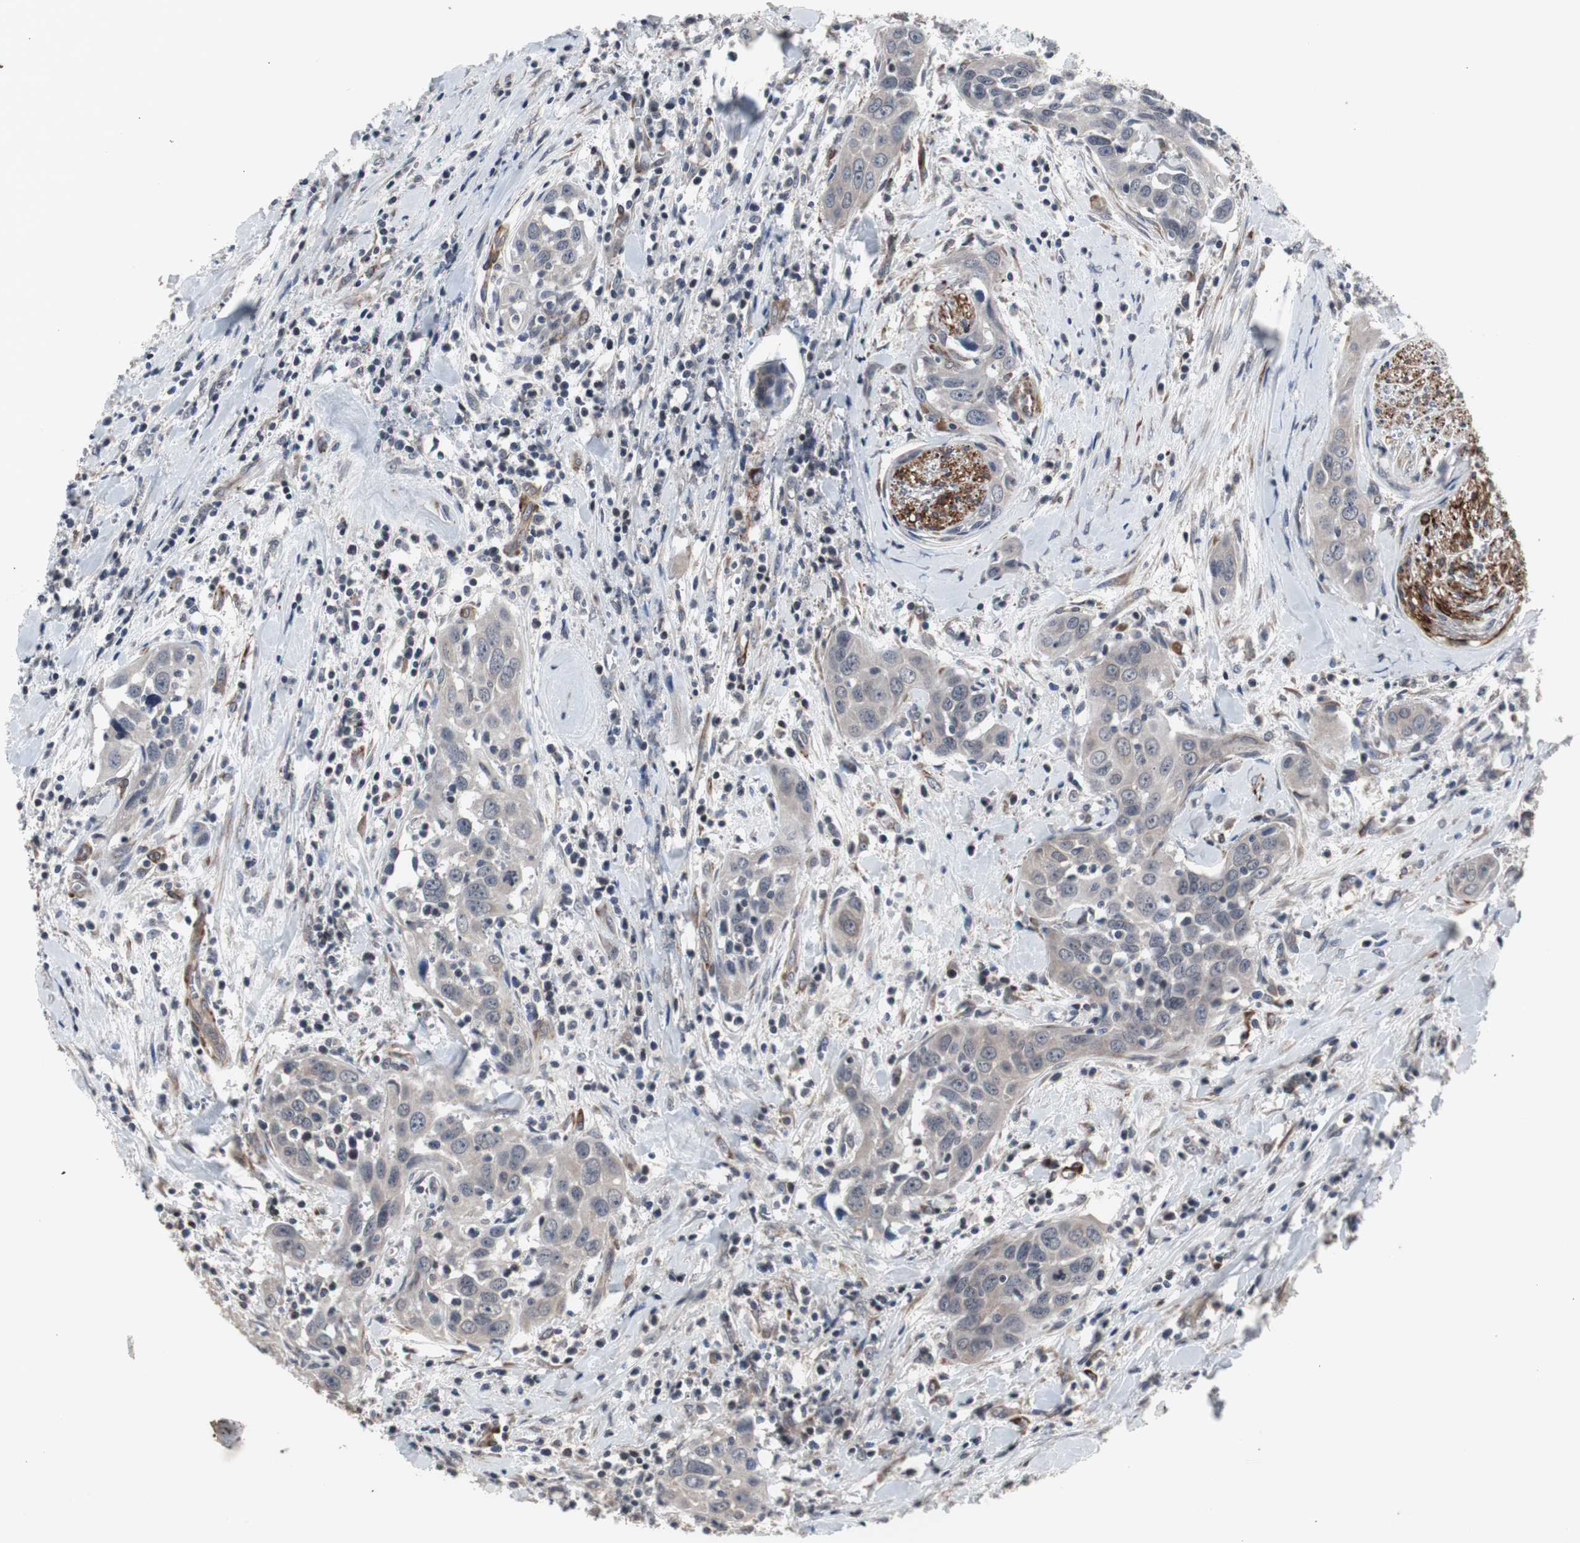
{"staining": {"intensity": "weak", "quantity": ">75%", "location": "cytoplasmic/membranous"}, "tissue": "head and neck cancer", "cell_type": "Tumor cells", "image_type": "cancer", "snomed": [{"axis": "morphology", "description": "Squamous cell carcinoma, NOS"}, {"axis": "topography", "description": "Oral tissue"}, {"axis": "topography", "description": "Head-Neck"}], "caption": "Head and neck cancer (squamous cell carcinoma) stained for a protein (brown) shows weak cytoplasmic/membranous positive expression in about >75% of tumor cells.", "gene": "CRADD", "patient": {"sex": "female", "age": 50}}